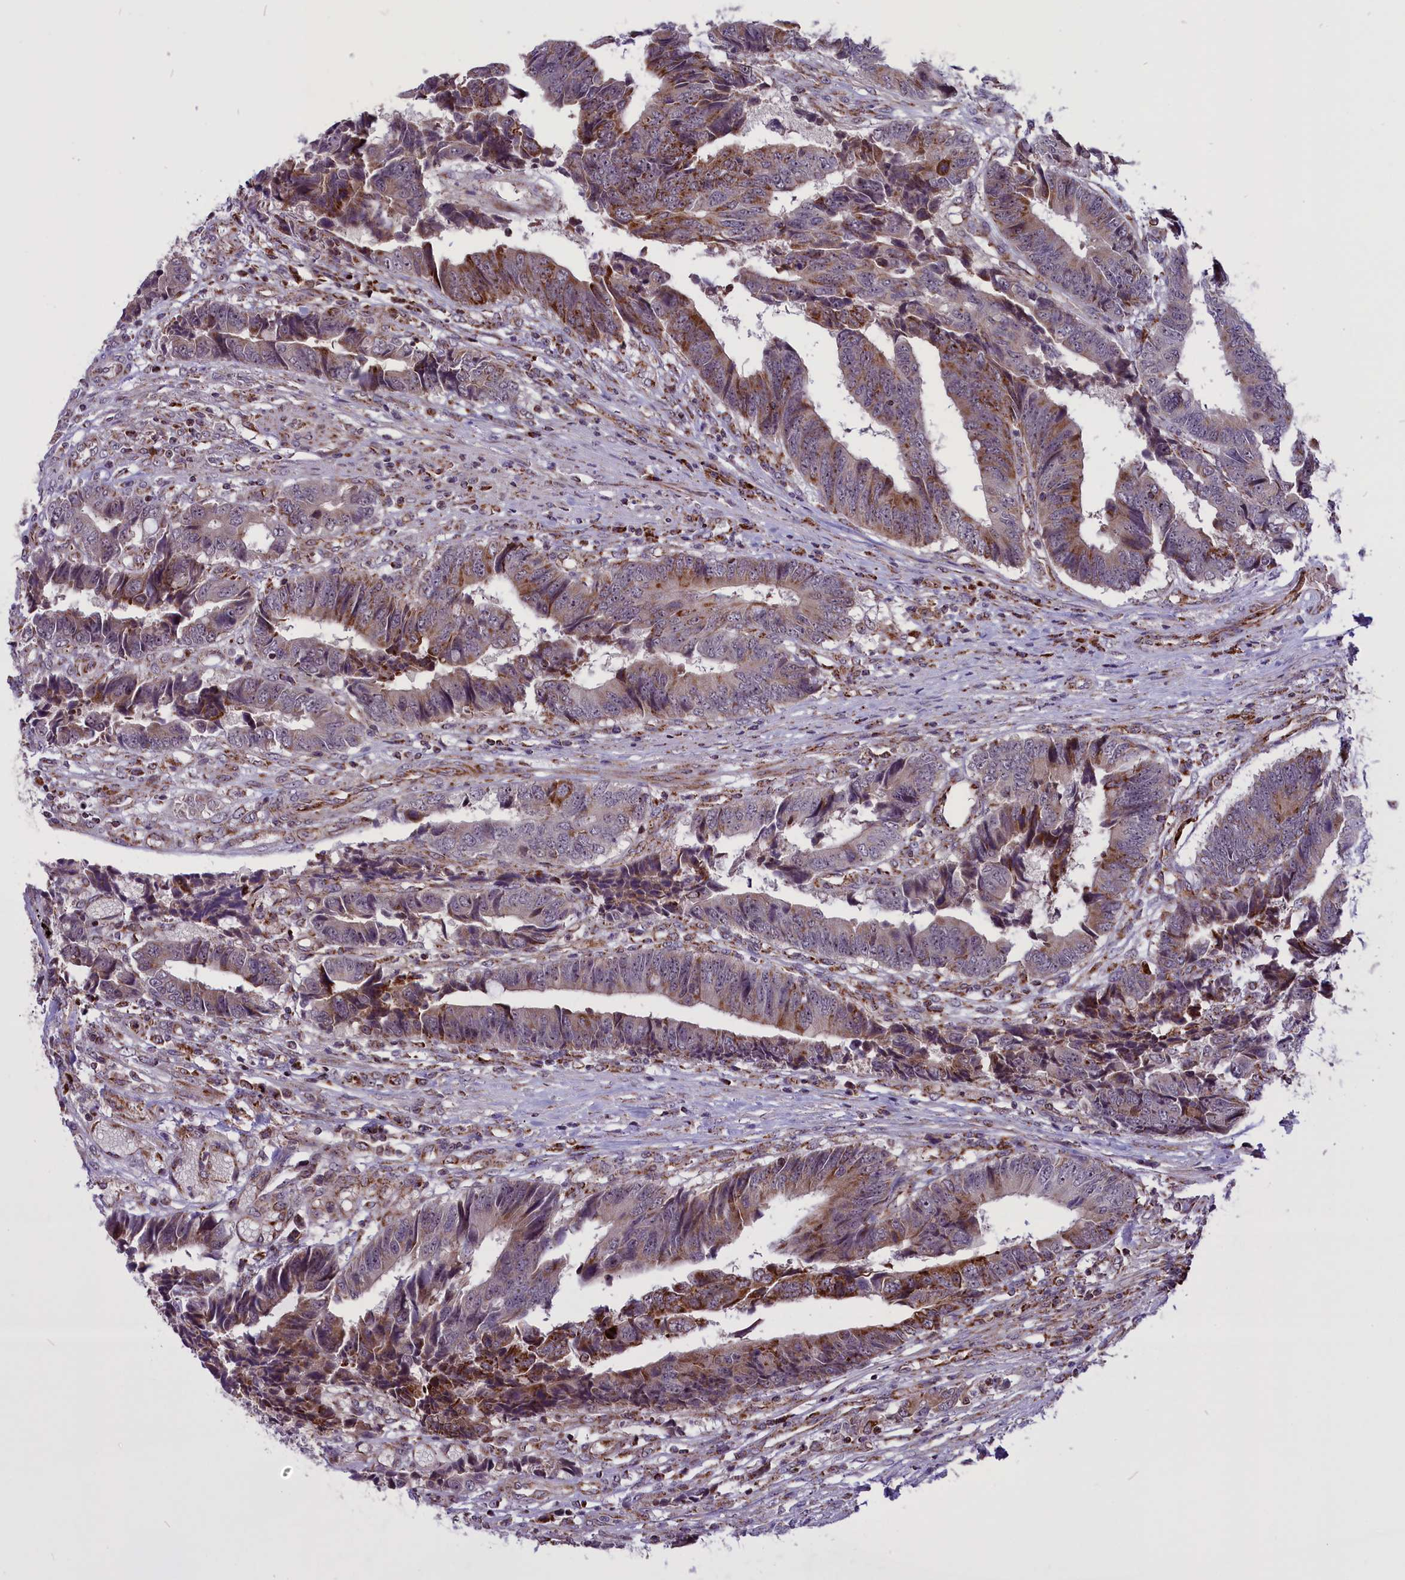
{"staining": {"intensity": "moderate", "quantity": "25%-75%", "location": "cytoplasmic/membranous"}, "tissue": "colorectal cancer", "cell_type": "Tumor cells", "image_type": "cancer", "snomed": [{"axis": "morphology", "description": "Adenocarcinoma, NOS"}, {"axis": "topography", "description": "Rectum"}], "caption": "About 25%-75% of tumor cells in colorectal adenocarcinoma demonstrate moderate cytoplasmic/membranous protein positivity as visualized by brown immunohistochemical staining.", "gene": "NDUFS5", "patient": {"sex": "male", "age": 84}}